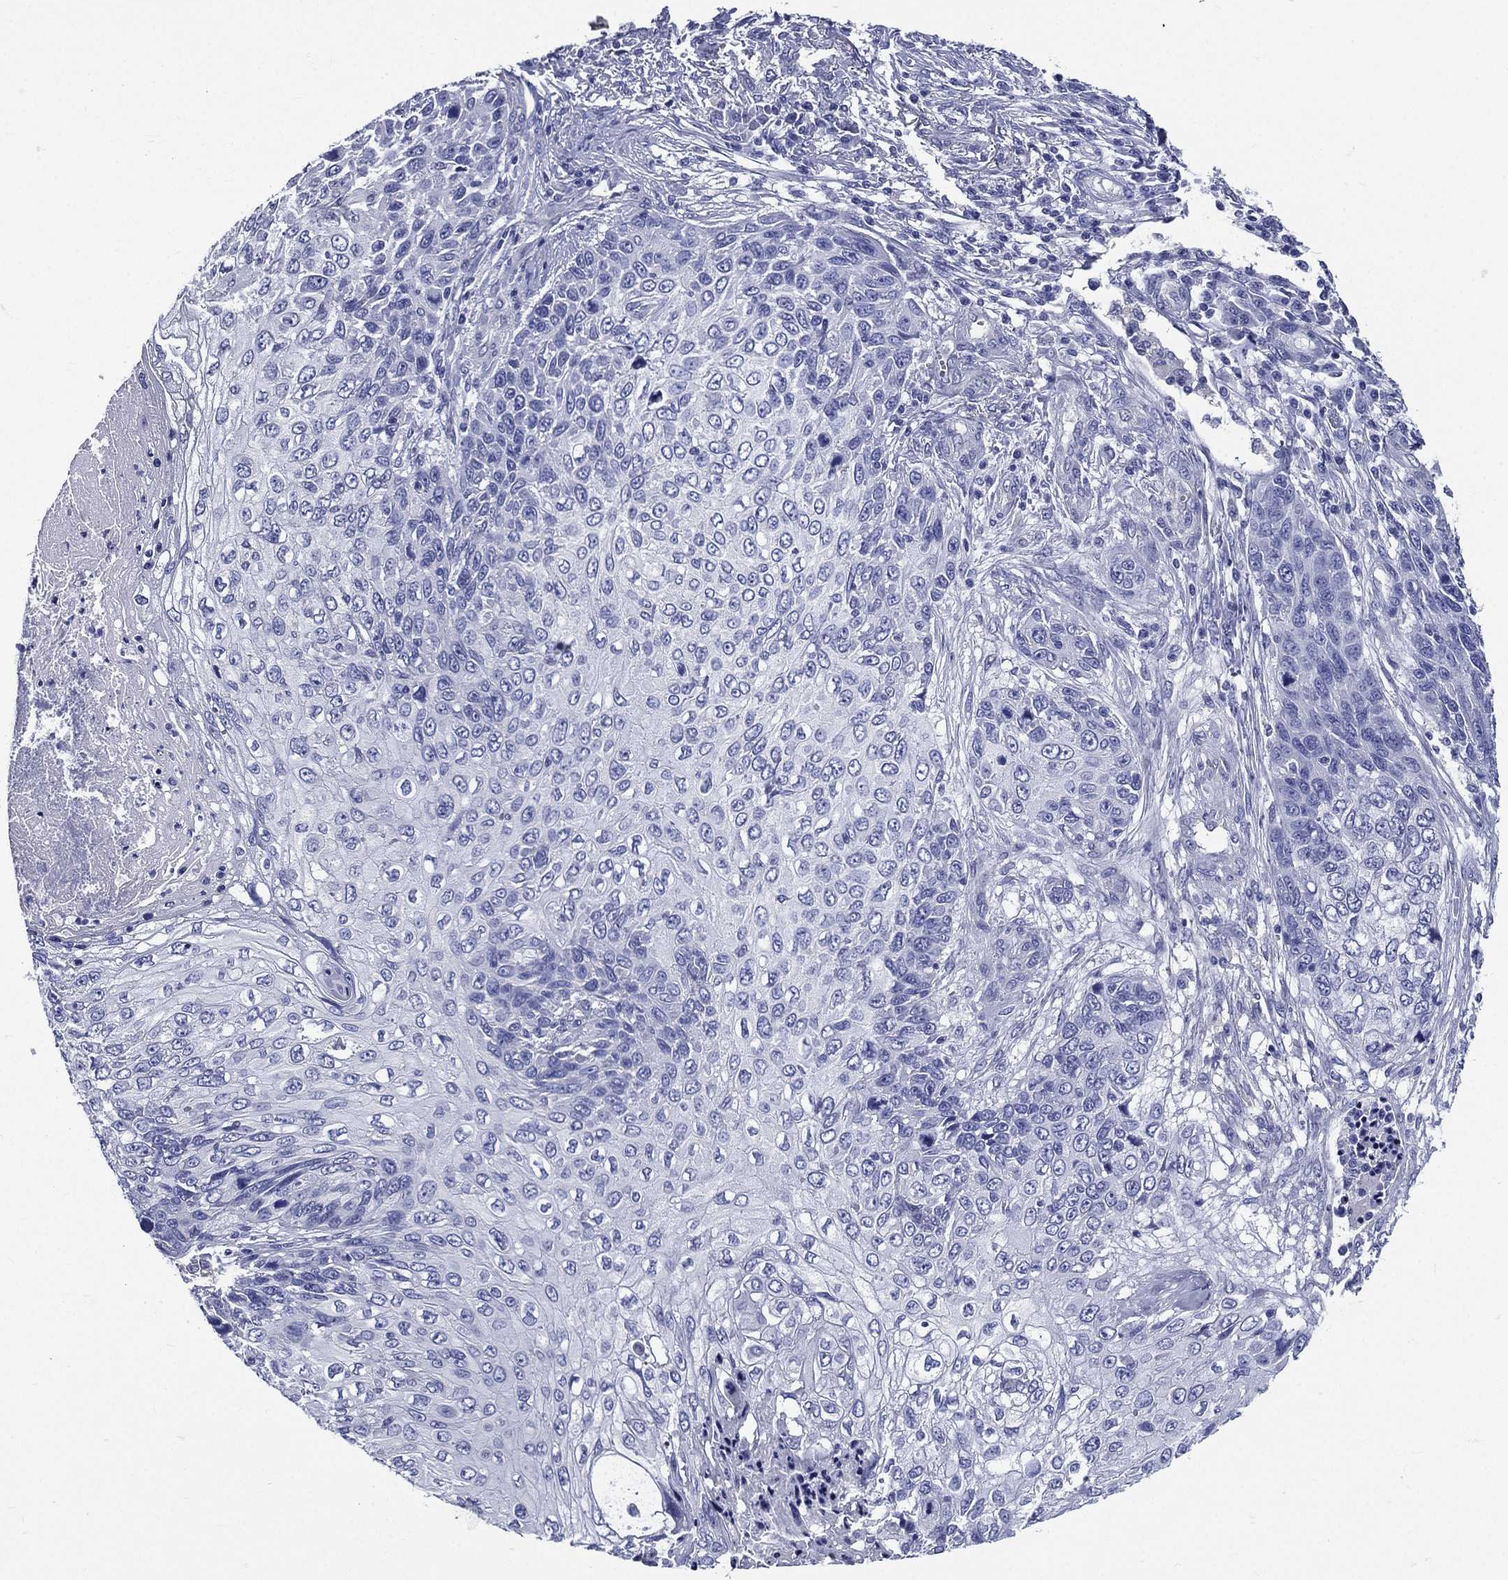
{"staining": {"intensity": "negative", "quantity": "none", "location": "none"}, "tissue": "skin cancer", "cell_type": "Tumor cells", "image_type": "cancer", "snomed": [{"axis": "morphology", "description": "Squamous cell carcinoma, NOS"}, {"axis": "topography", "description": "Skin"}], "caption": "An IHC histopathology image of skin cancer is shown. There is no staining in tumor cells of skin cancer.", "gene": "DPYS", "patient": {"sex": "male", "age": 92}}